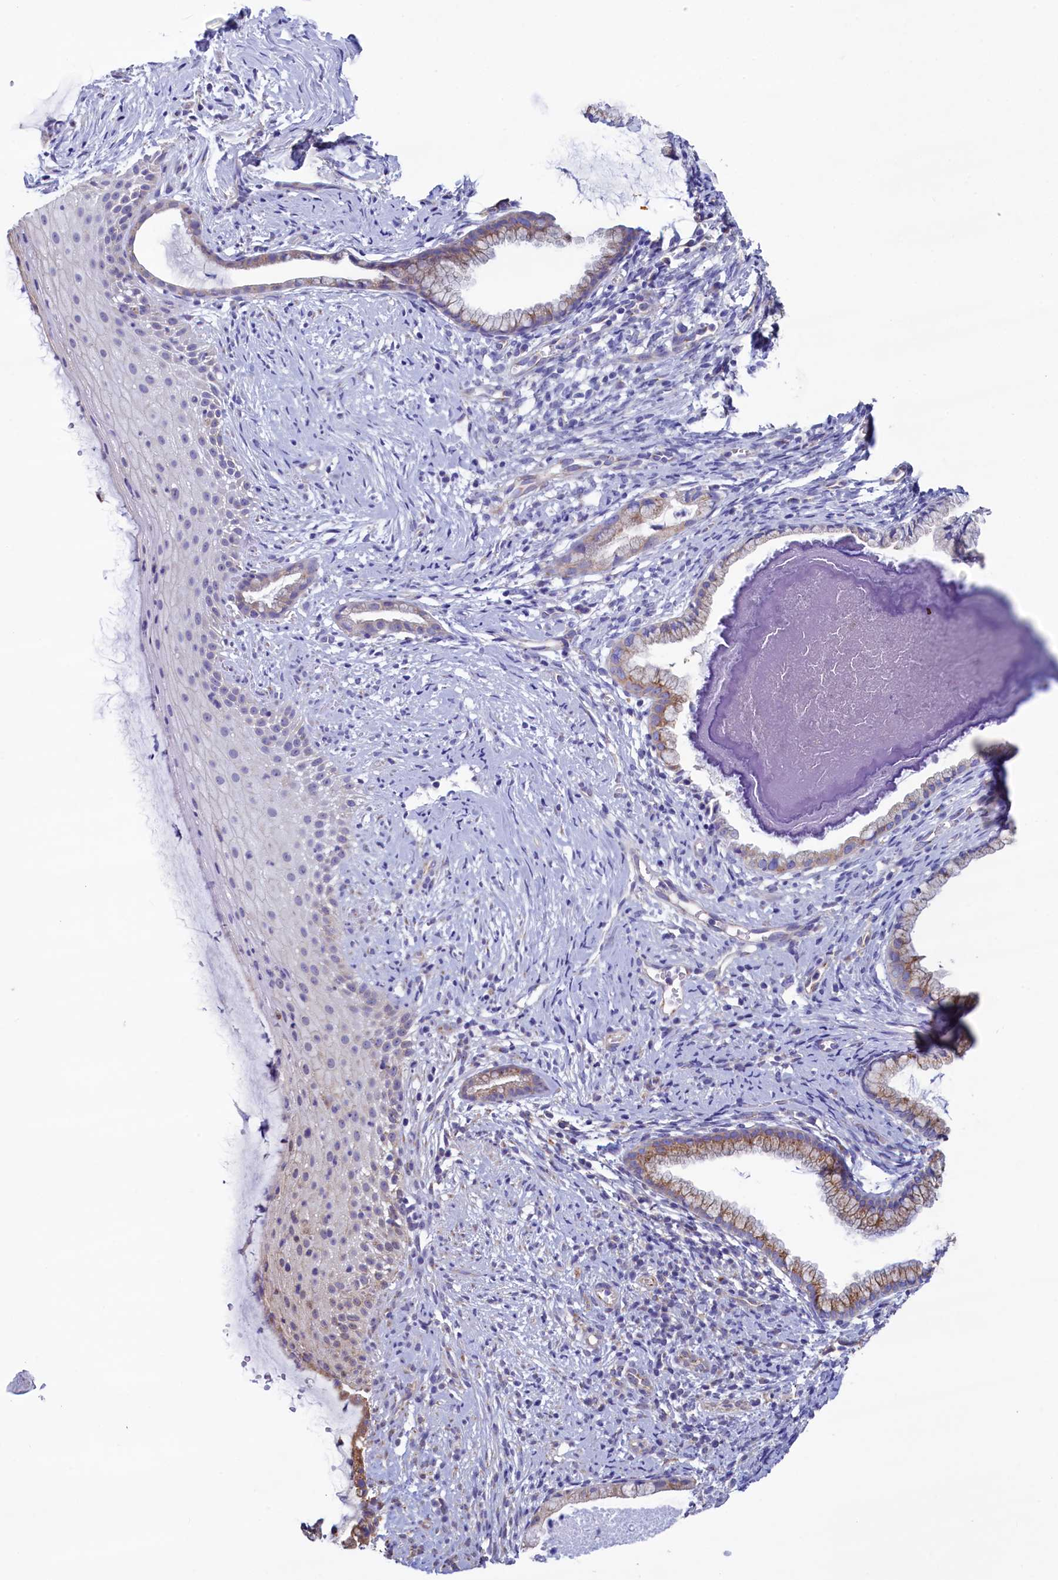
{"staining": {"intensity": "moderate", "quantity": ">75%", "location": "cytoplasmic/membranous"}, "tissue": "cervix", "cell_type": "Glandular cells", "image_type": "normal", "snomed": [{"axis": "morphology", "description": "Normal tissue, NOS"}, {"axis": "topography", "description": "Cervix"}], "caption": "Benign cervix reveals moderate cytoplasmic/membranous expression in approximately >75% of glandular cells, visualized by immunohistochemistry. Using DAB (3,3'-diaminobenzidine) (brown) and hematoxylin (blue) stains, captured at high magnification using brightfield microscopy.", "gene": "GPR21", "patient": {"sex": "female", "age": 36}}